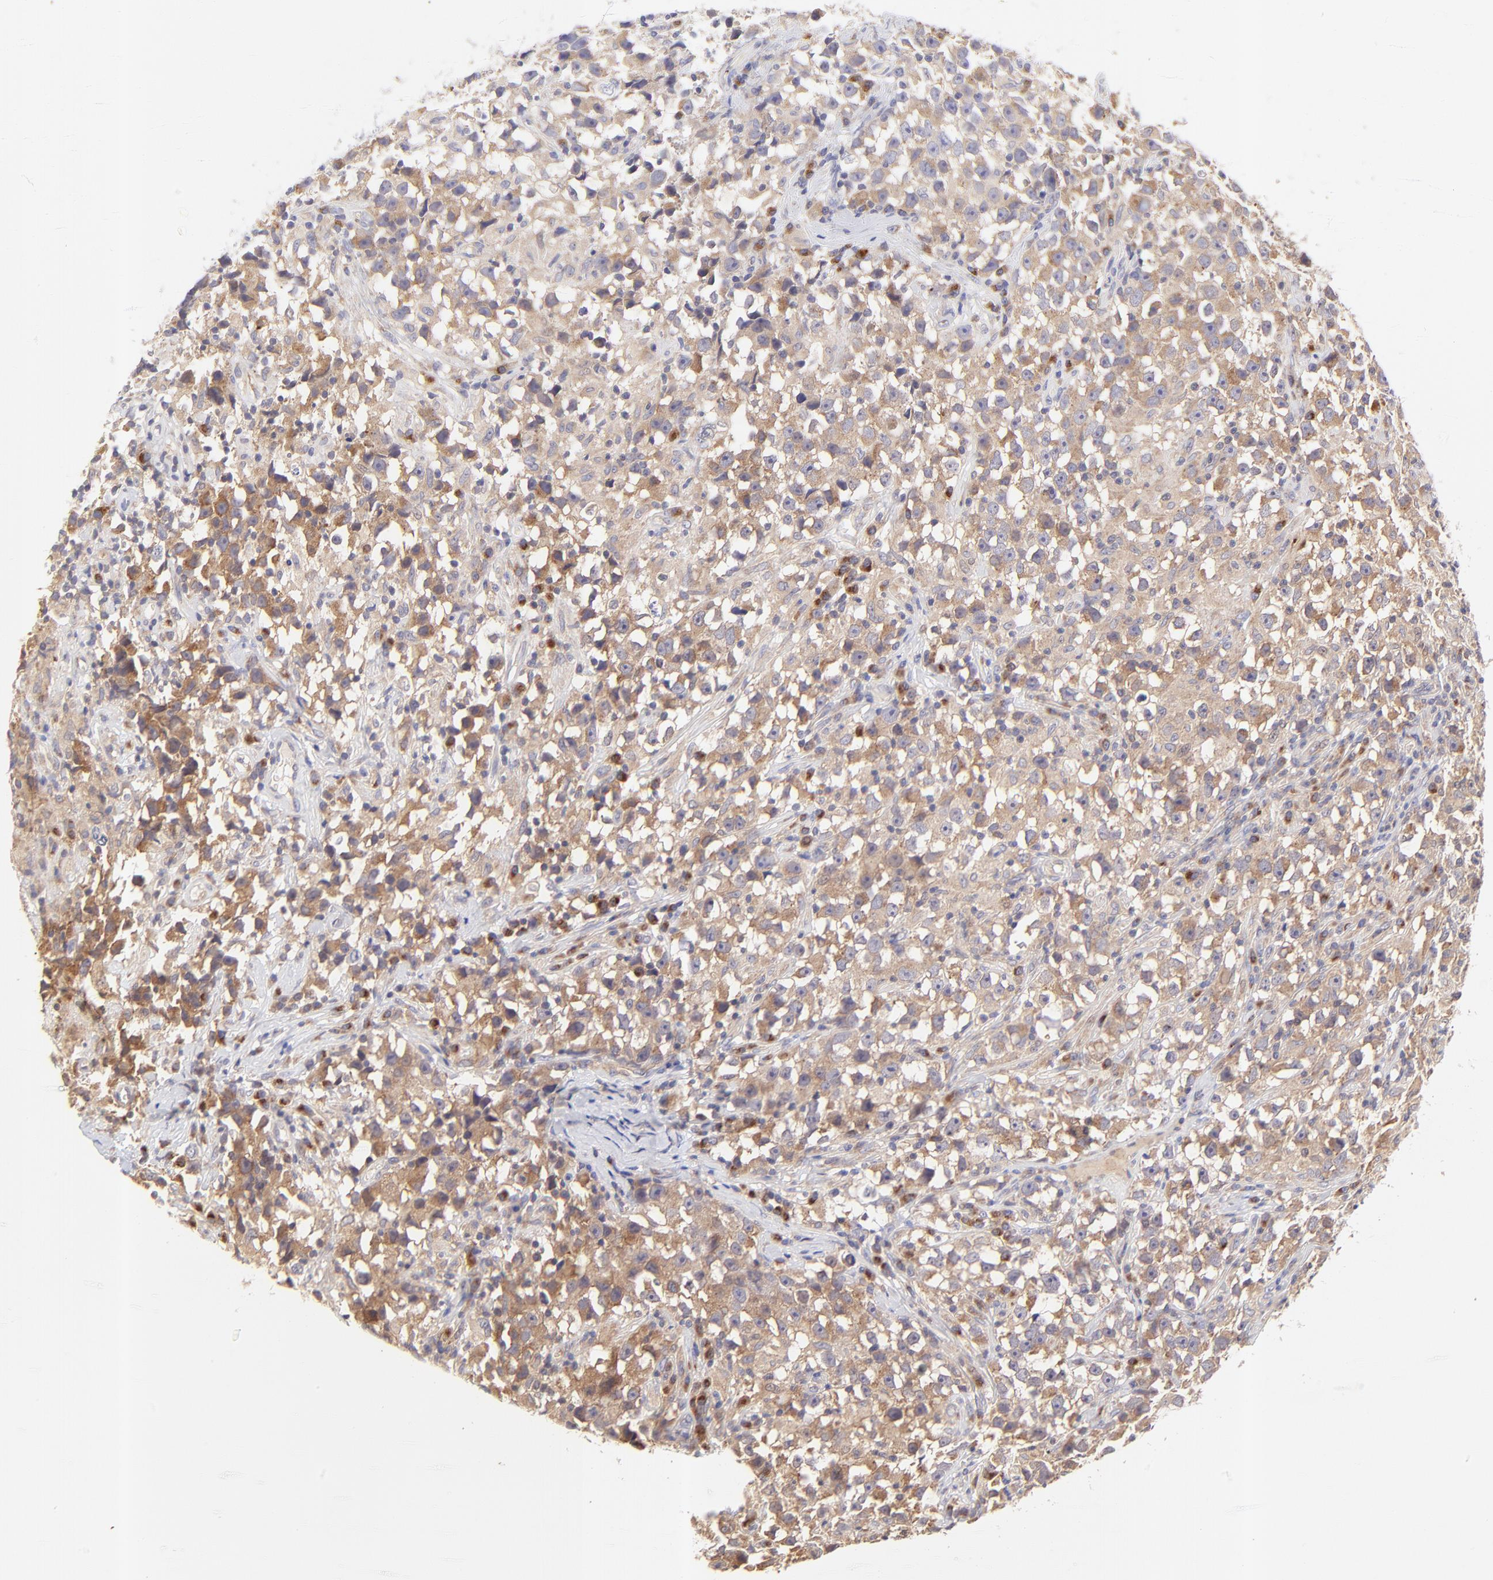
{"staining": {"intensity": "moderate", "quantity": ">75%", "location": "cytoplasmic/membranous"}, "tissue": "testis cancer", "cell_type": "Tumor cells", "image_type": "cancer", "snomed": [{"axis": "morphology", "description": "Seminoma, NOS"}, {"axis": "topography", "description": "Testis"}], "caption": "IHC (DAB) staining of seminoma (testis) demonstrates moderate cytoplasmic/membranous protein staining in approximately >75% of tumor cells.", "gene": "TNRC6B", "patient": {"sex": "male", "age": 33}}